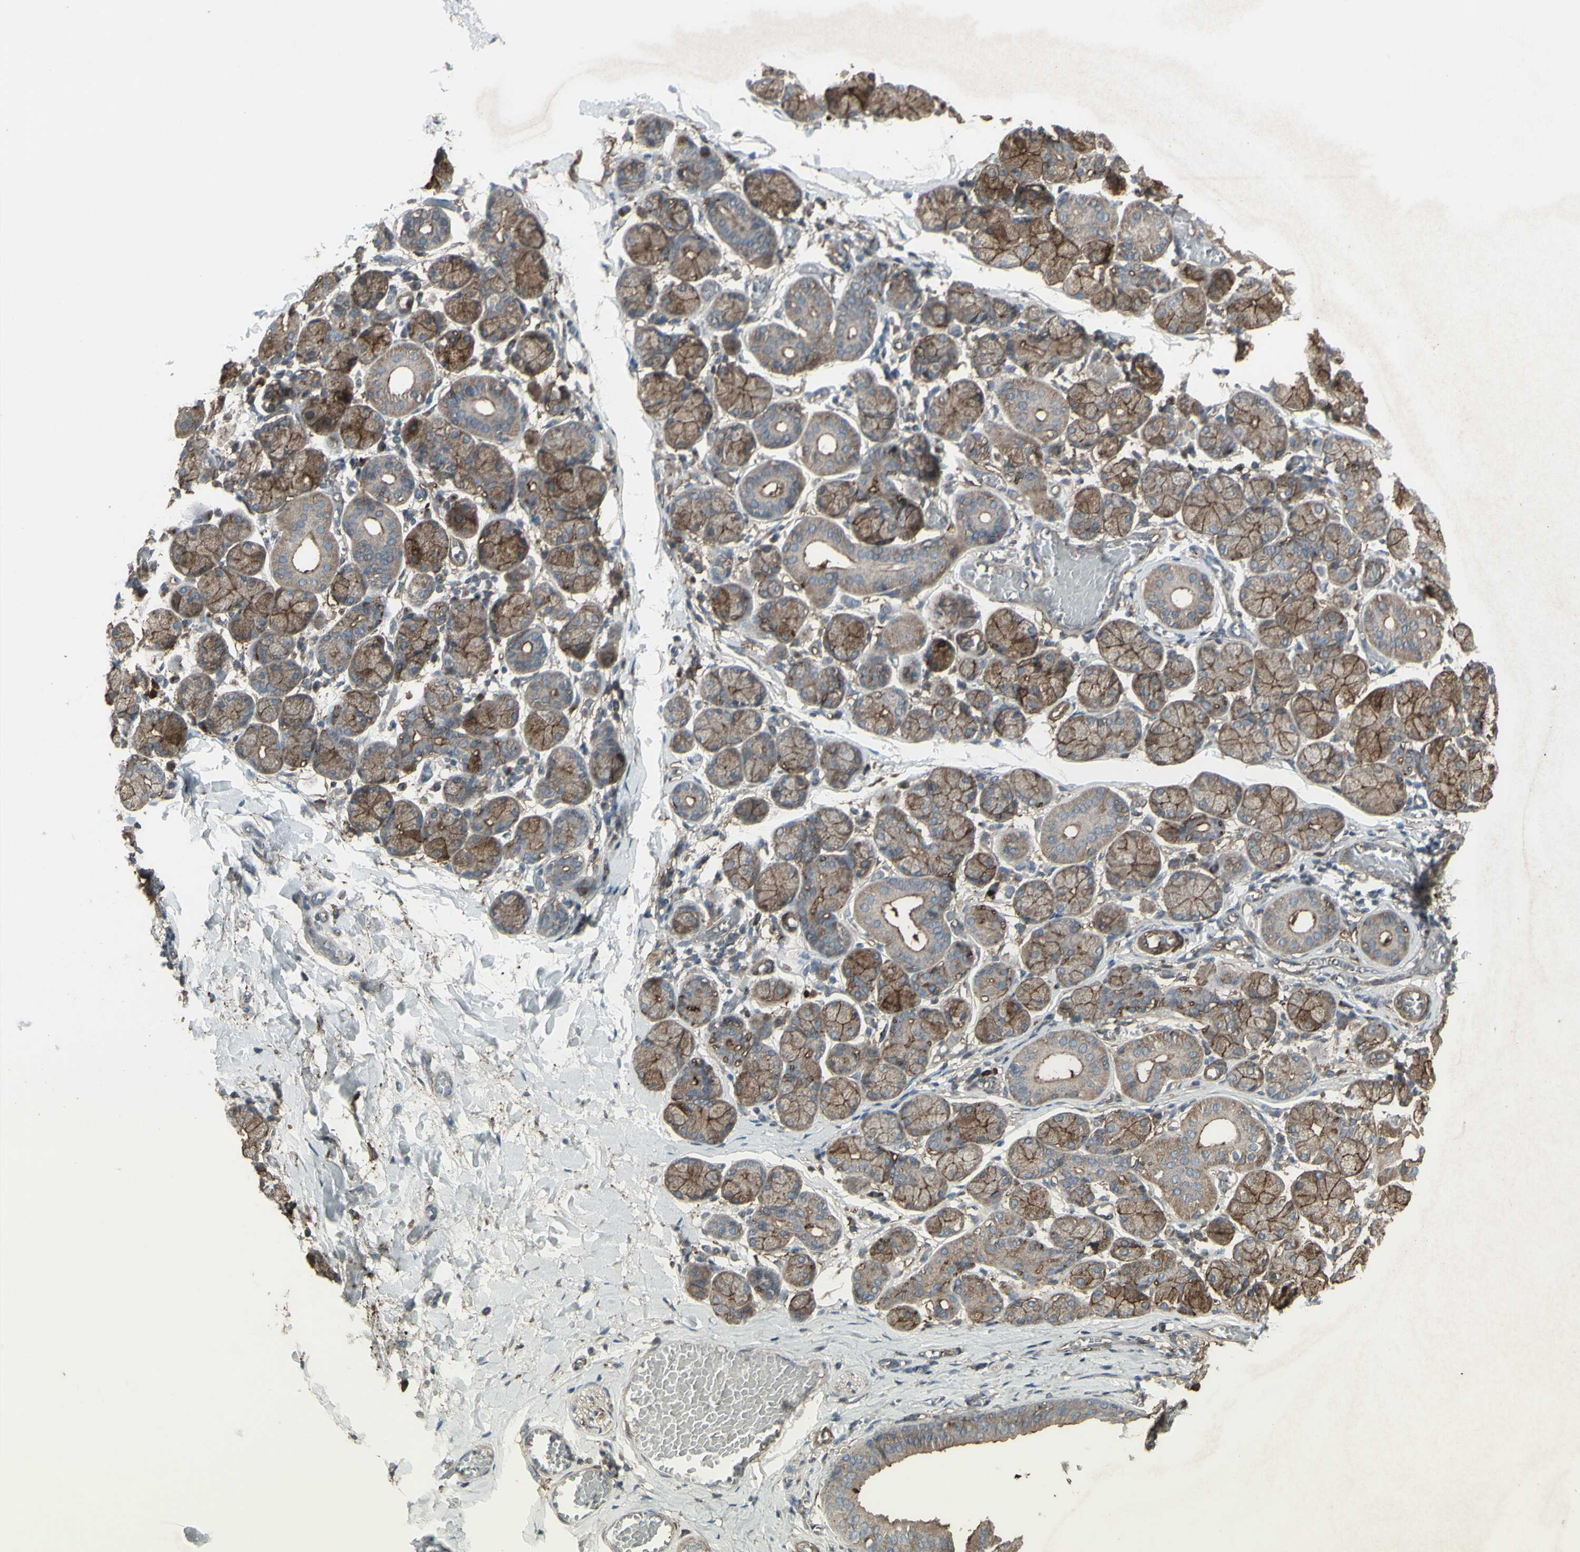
{"staining": {"intensity": "moderate", "quantity": ">75%", "location": "cytoplasmic/membranous"}, "tissue": "salivary gland", "cell_type": "Glandular cells", "image_type": "normal", "snomed": [{"axis": "morphology", "description": "Normal tissue, NOS"}, {"axis": "topography", "description": "Salivary gland"}], "caption": "Approximately >75% of glandular cells in benign human salivary gland demonstrate moderate cytoplasmic/membranous protein expression as visualized by brown immunohistochemical staining.", "gene": "SMO", "patient": {"sex": "female", "age": 24}}